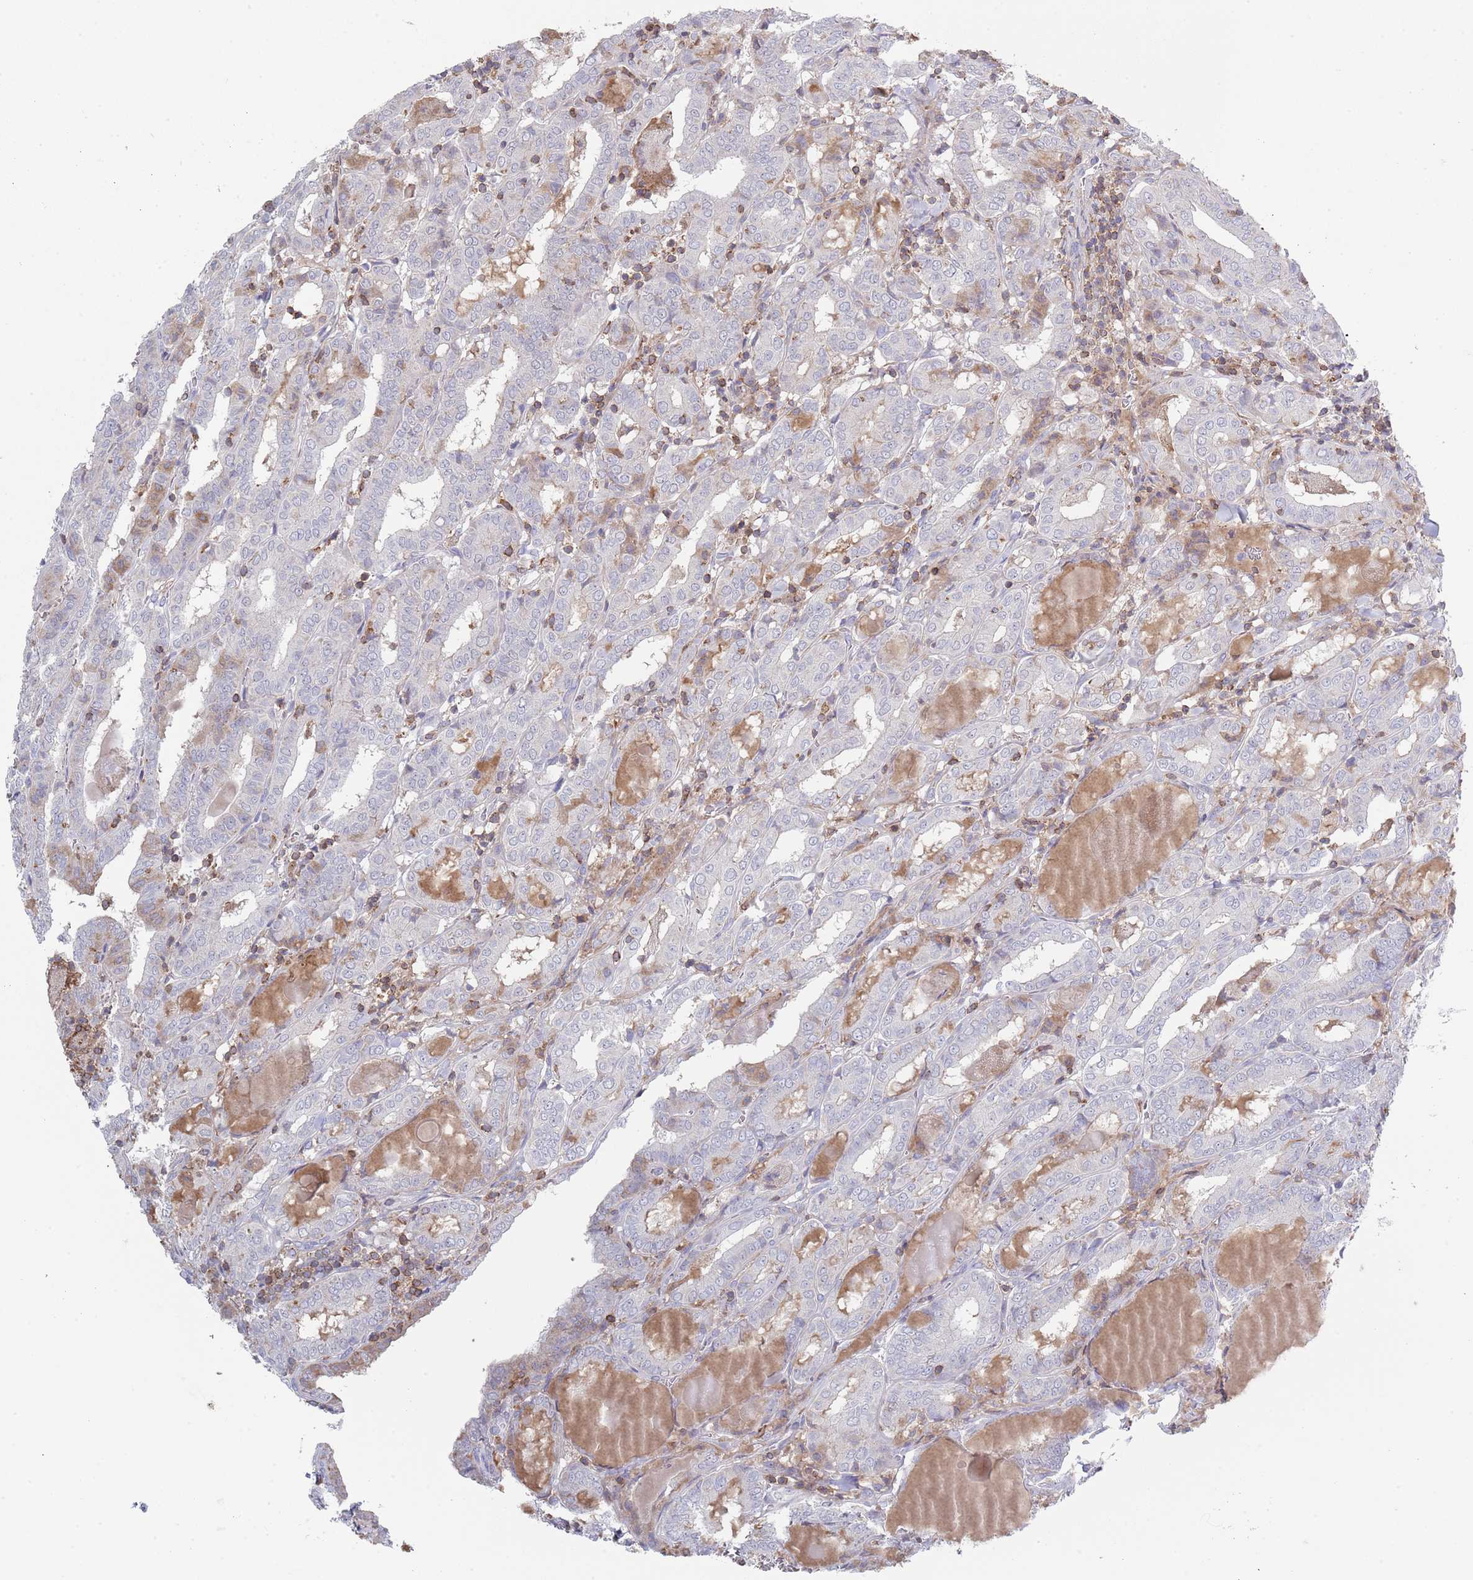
{"staining": {"intensity": "negative", "quantity": "none", "location": "none"}, "tissue": "thyroid cancer", "cell_type": "Tumor cells", "image_type": "cancer", "snomed": [{"axis": "morphology", "description": "Papillary adenocarcinoma, NOS"}, {"axis": "topography", "description": "Thyroid gland"}], "caption": "IHC photomicrograph of thyroid cancer (papillary adenocarcinoma) stained for a protein (brown), which shows no staining in tumor cells.", "gene": "LPXN", "patient": {"sex": "female", "age": 72}}